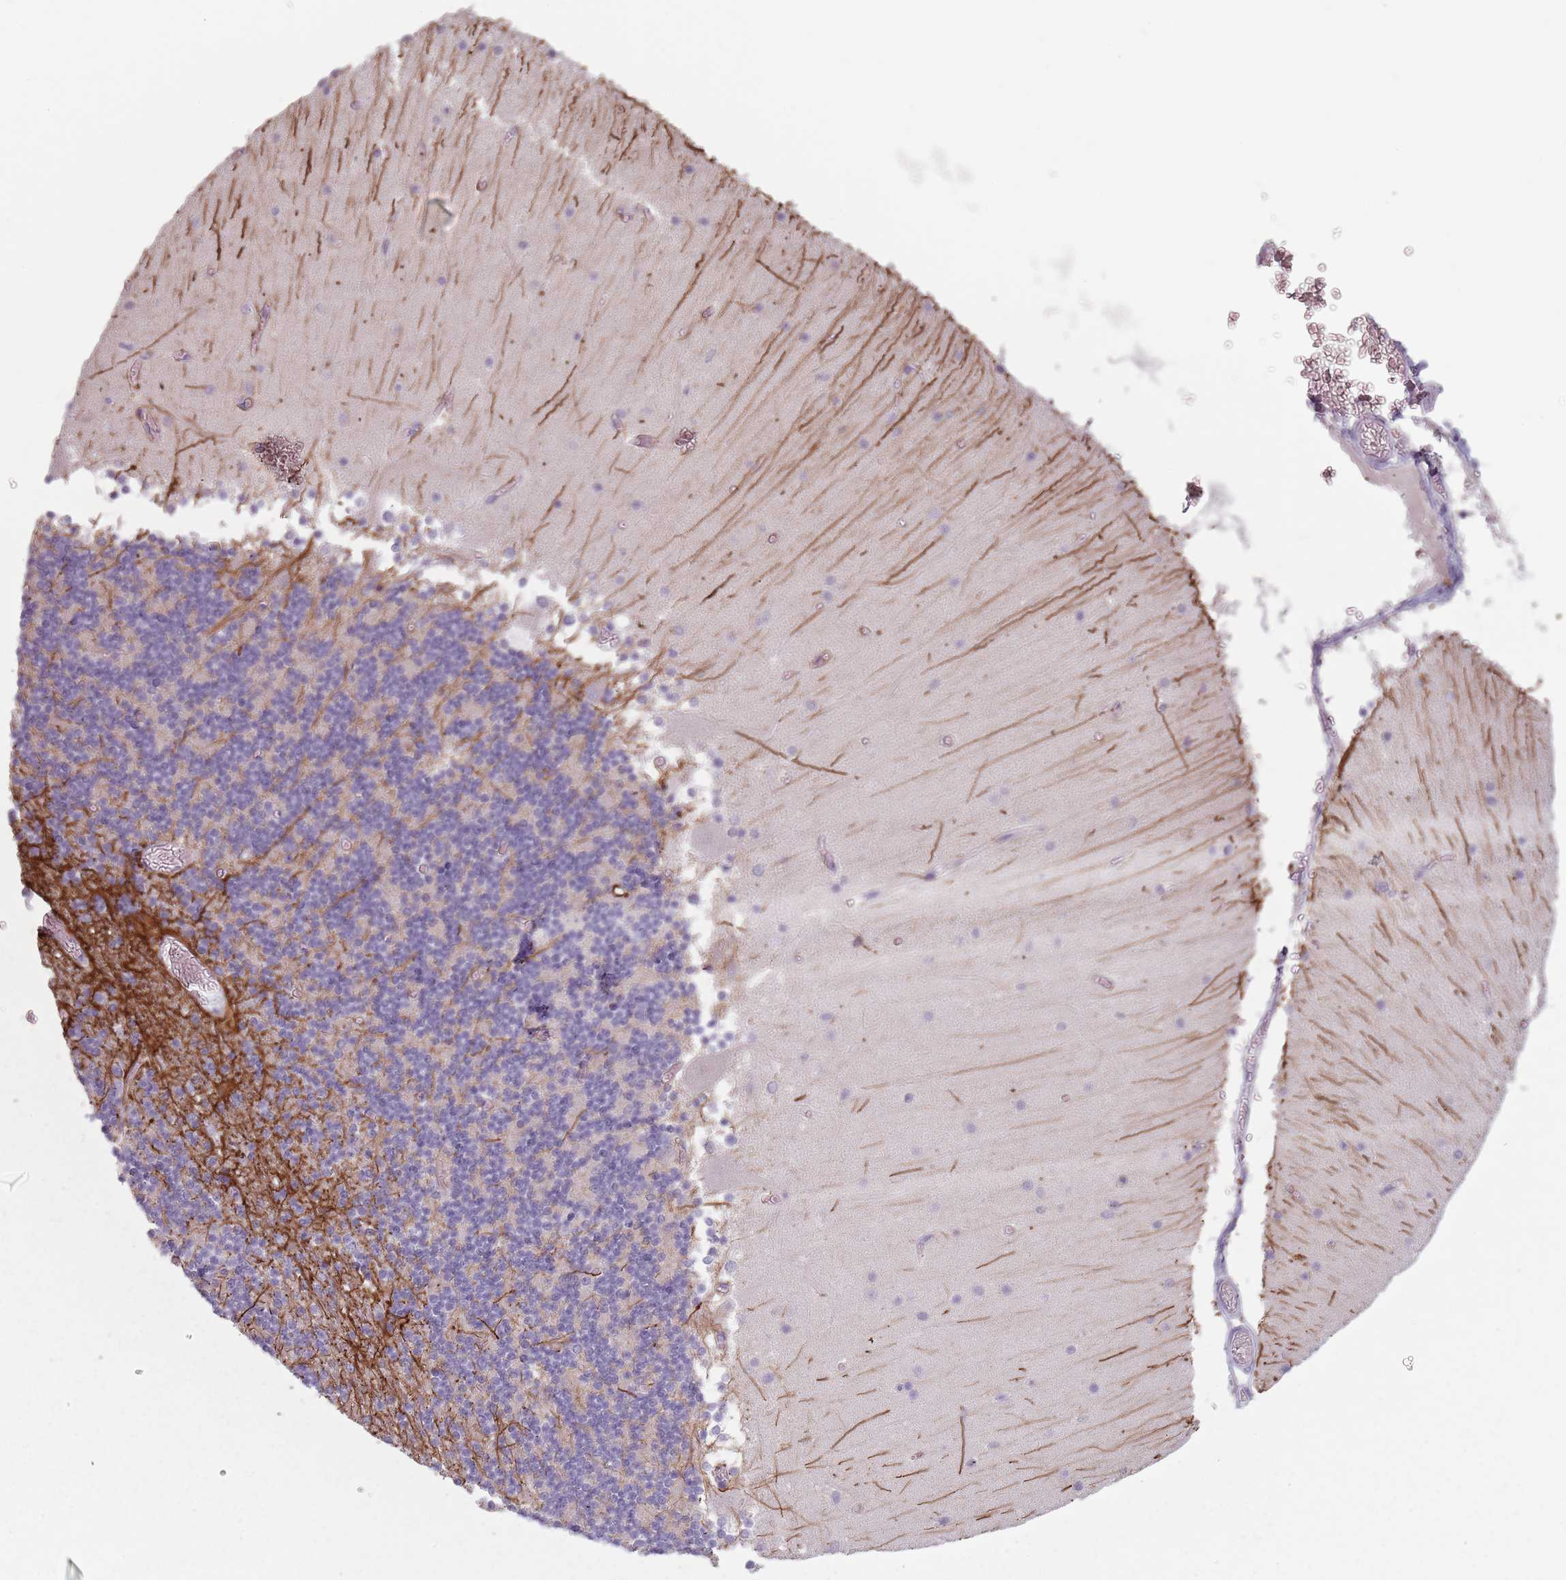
{"staining": {"intensity": "negative", "quantity": "none", "location": "none"}, "tissue": "cerebellum", "cell_type": "Cells in granular layer", "image_type": "normal", "snomed": [{"axis": "morphology", "description": "Normal tissue, NOS"}, {"axis": "topography", "description": "Cerebellum"}], "caption": "DAB (3,3'-diaminobenzidine) immunohistochemical staining of normal human cerebellum displays no significant positivity in cells in granular layer. Brightfield microscopy of immunohistochemistry (IHC) stained with DAB (brown) and hematoxylin (blue), captured at high magnification.", "gene": "CEP19", "patient": {"sex": "female", "age": 28}}